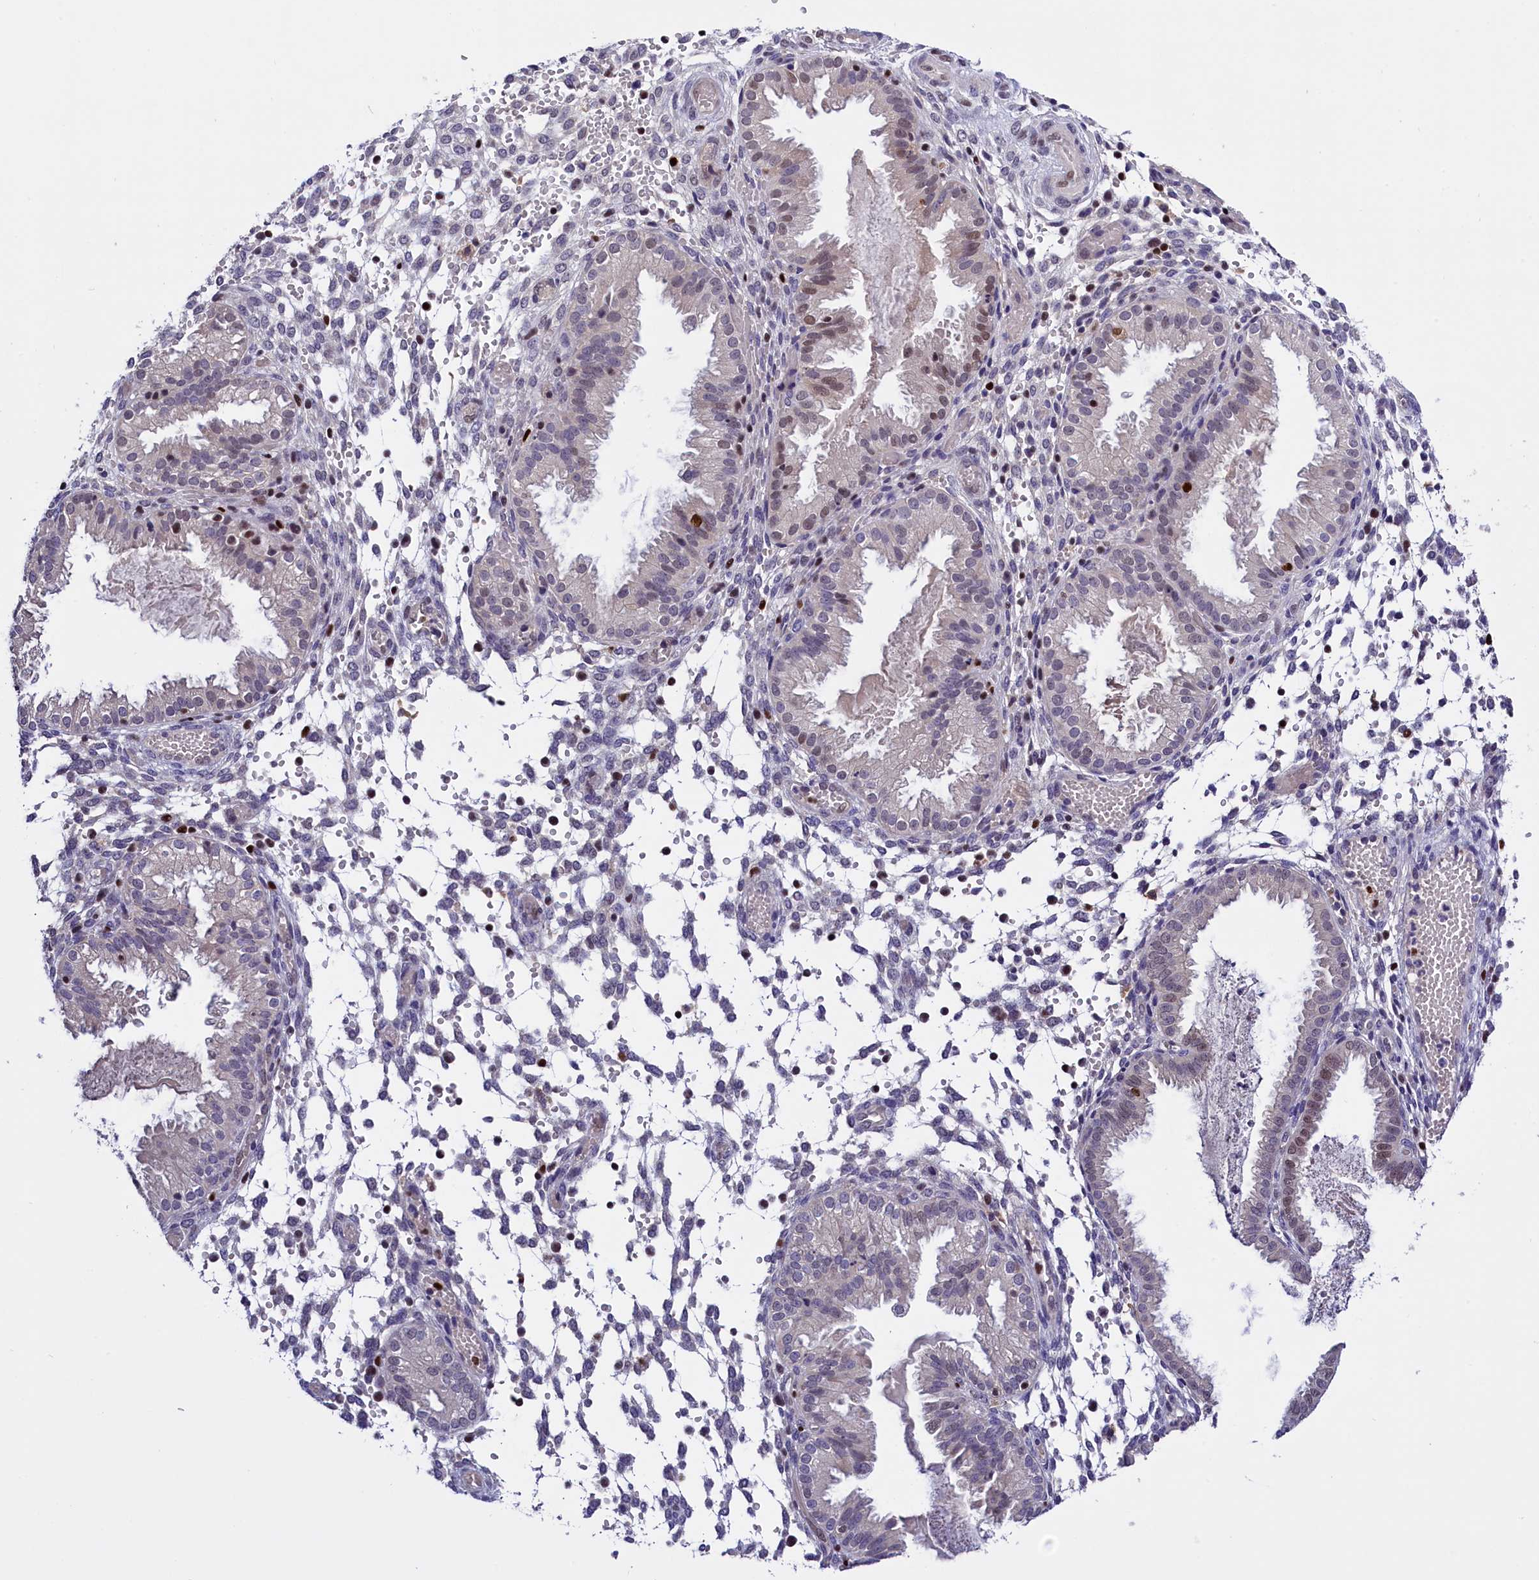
{"staining": {"intensity": "negative", "quantity": "none", "location": "none"}, "tissue": "endometrium", "cell_type": "Cells in endometrial stroma", "image_type": "normal", "snomed": [{"axis": "morphology", "description": "Normal tissue, NOS"}, {"axis": "topography", "description": "Endometrium"}], "caption": "The immunohistochemistry (IHC) image has no significant expression in cells in endometrial stroma of endometrium. Brightfield microscopy of immunohistochemistry stained with DAB (brown) and hematoxylin (blue), captured at high magnification.", "gene": "BTBD9", "patient": {"sex": "female", "age": 33}}